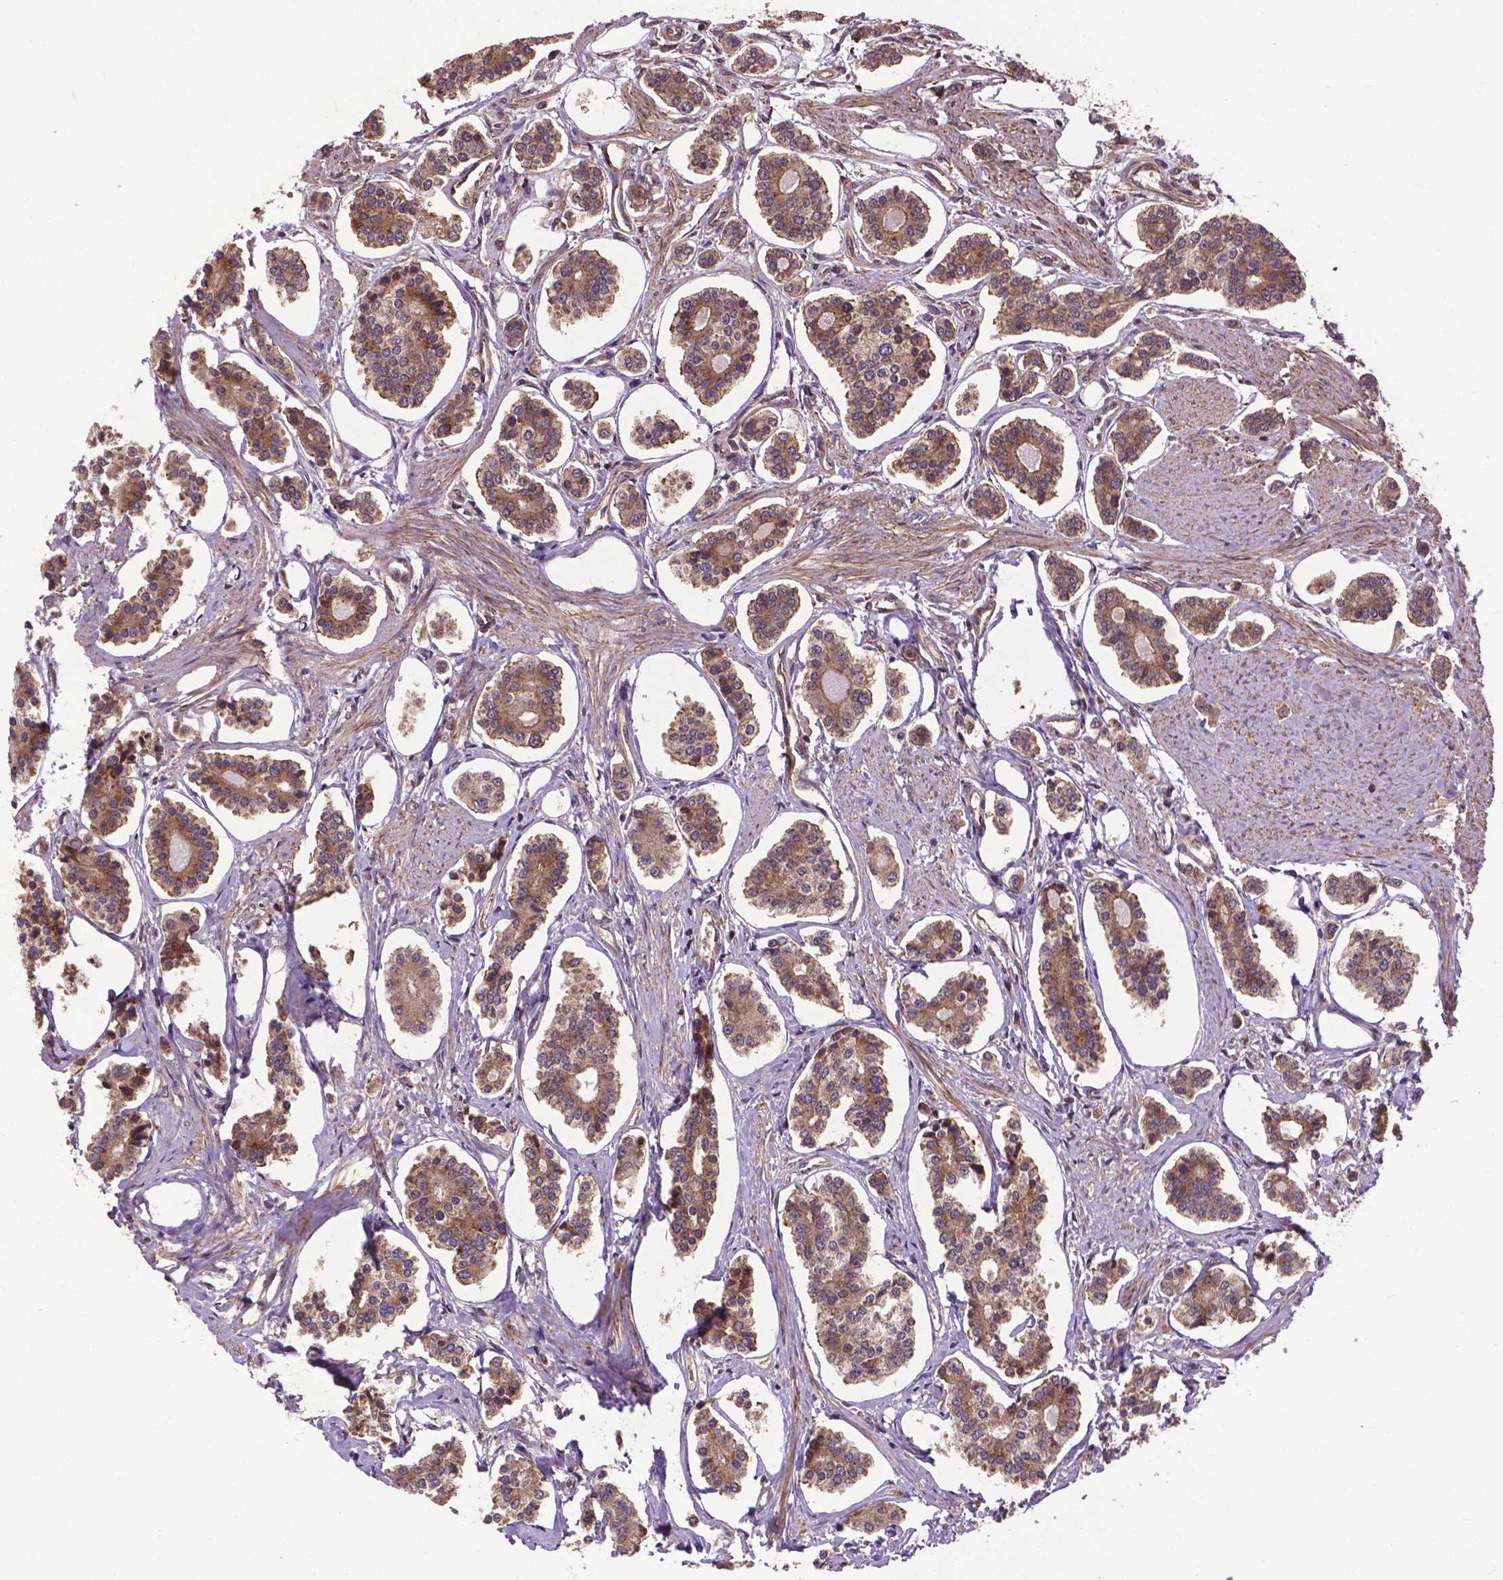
{"staining": {"intensity": "moderate", "quantity": ">75%", "location": "cytoplasmic/membranous"}, "tissue": "carcinoid", "cell_type": "Tumor cells", "image_type": "cancer", "snomed": [{"axis": "morphology", "description": "Carcinoid, malignant, NOS"}, {"axis": "topography", "description": "Small intestine"}], "caption": "This is a micrograph of IHC staining of carcinoid (malignant), which shows moderate expression in the cytoplasmic/membranous of tumor cells.", "gene": "ZNF616", "patient": {"sex": "female", "age": 65}}